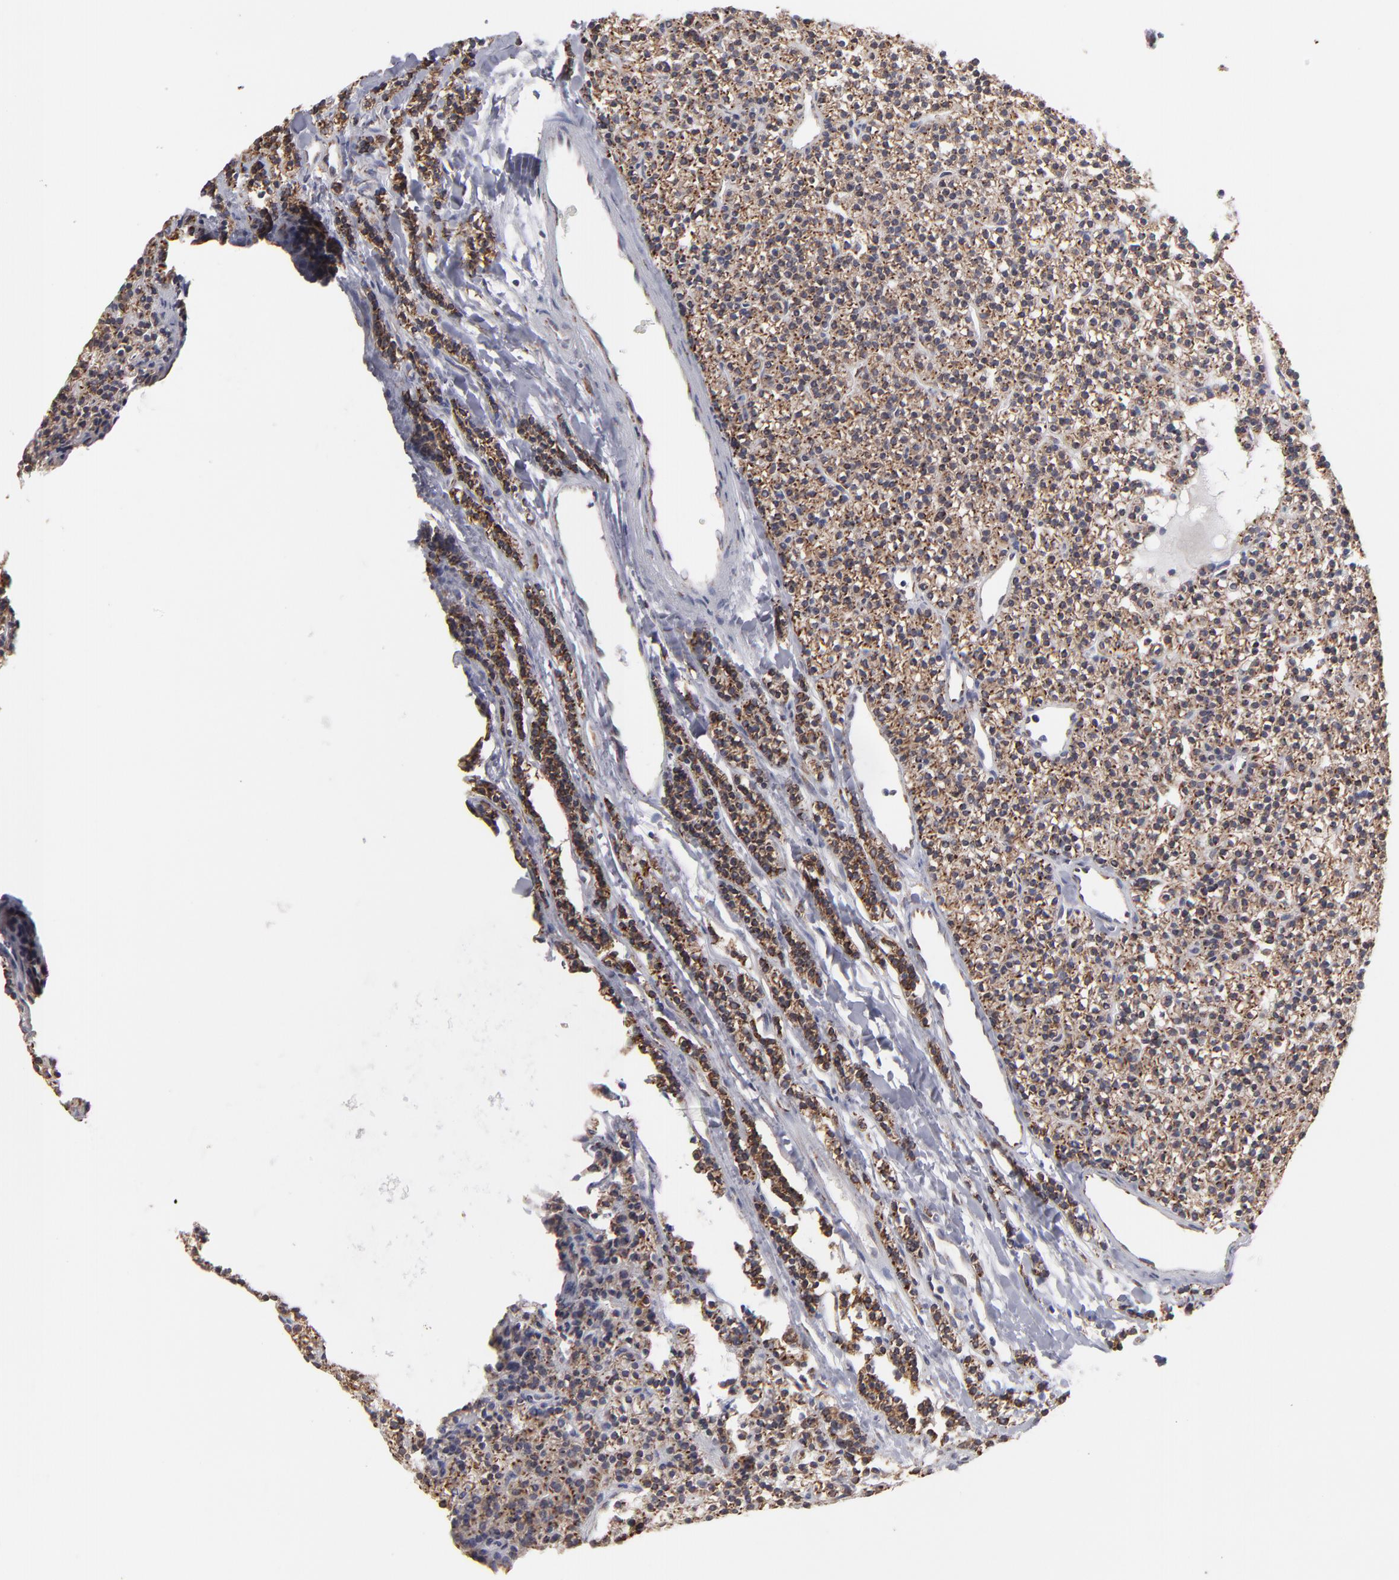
{"staining": {"intensity": "strong", "quantity": ">75%", "location": "cytoplasmic/membranous"}, "tissue": "parathyroid gland", "cell_type": "Glandular cells", "image_type": "normal", "snomed": [{"axis": "morphology", "description": "Normal tissue, NOS"}, {"axis": "topography", "description": "Parathyroid gland"}], "caption": "An image of human parathyroid gland stained for a protein shows strong cytoplasmic/membranous brown staining in glandular cells. Nuclei are stained in blue.", "gene": "KTN1", "patient": {"sex": "female", "age": 45}}